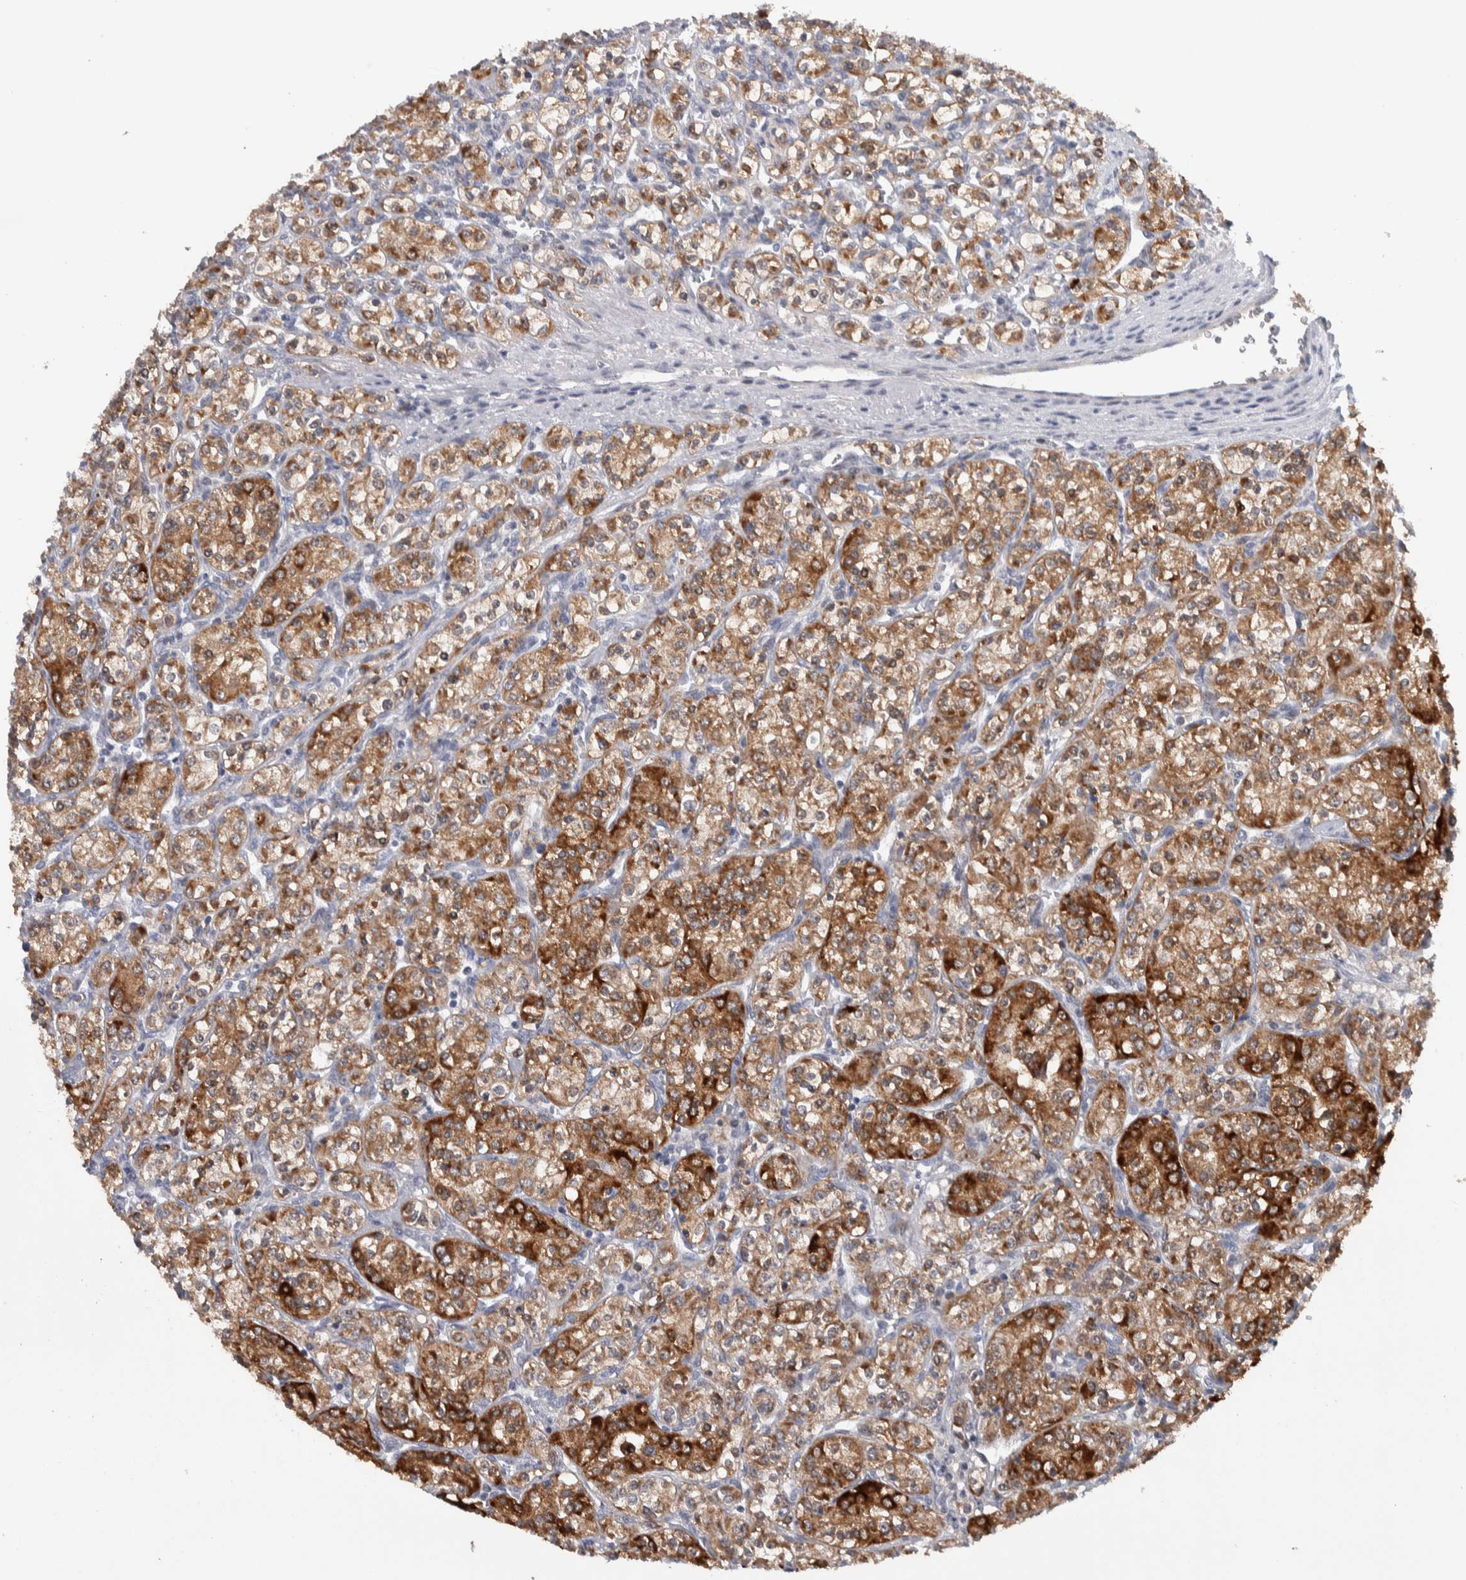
{"staining": {"intensity": "strong", "quantity": ">75%", "location": "cytoplasmic/membranous"}, "tissue": "renal cancer", "cell_type": "Tumor cells", "image_type": "cancer", "snomed": [{"axis": "morphology", "description": "Adenocarcinoma, NOS"}, {"axis": "topography", "description": "Kidney"}], "caption": "Immunohistochemical staining of human renal adenocarcinoma shows strong cytoplasmic/membranous protein staining in about >75% of tumor cells.", "gene": "PRRG4", "patient": {"sex": "male", "age": 77}}